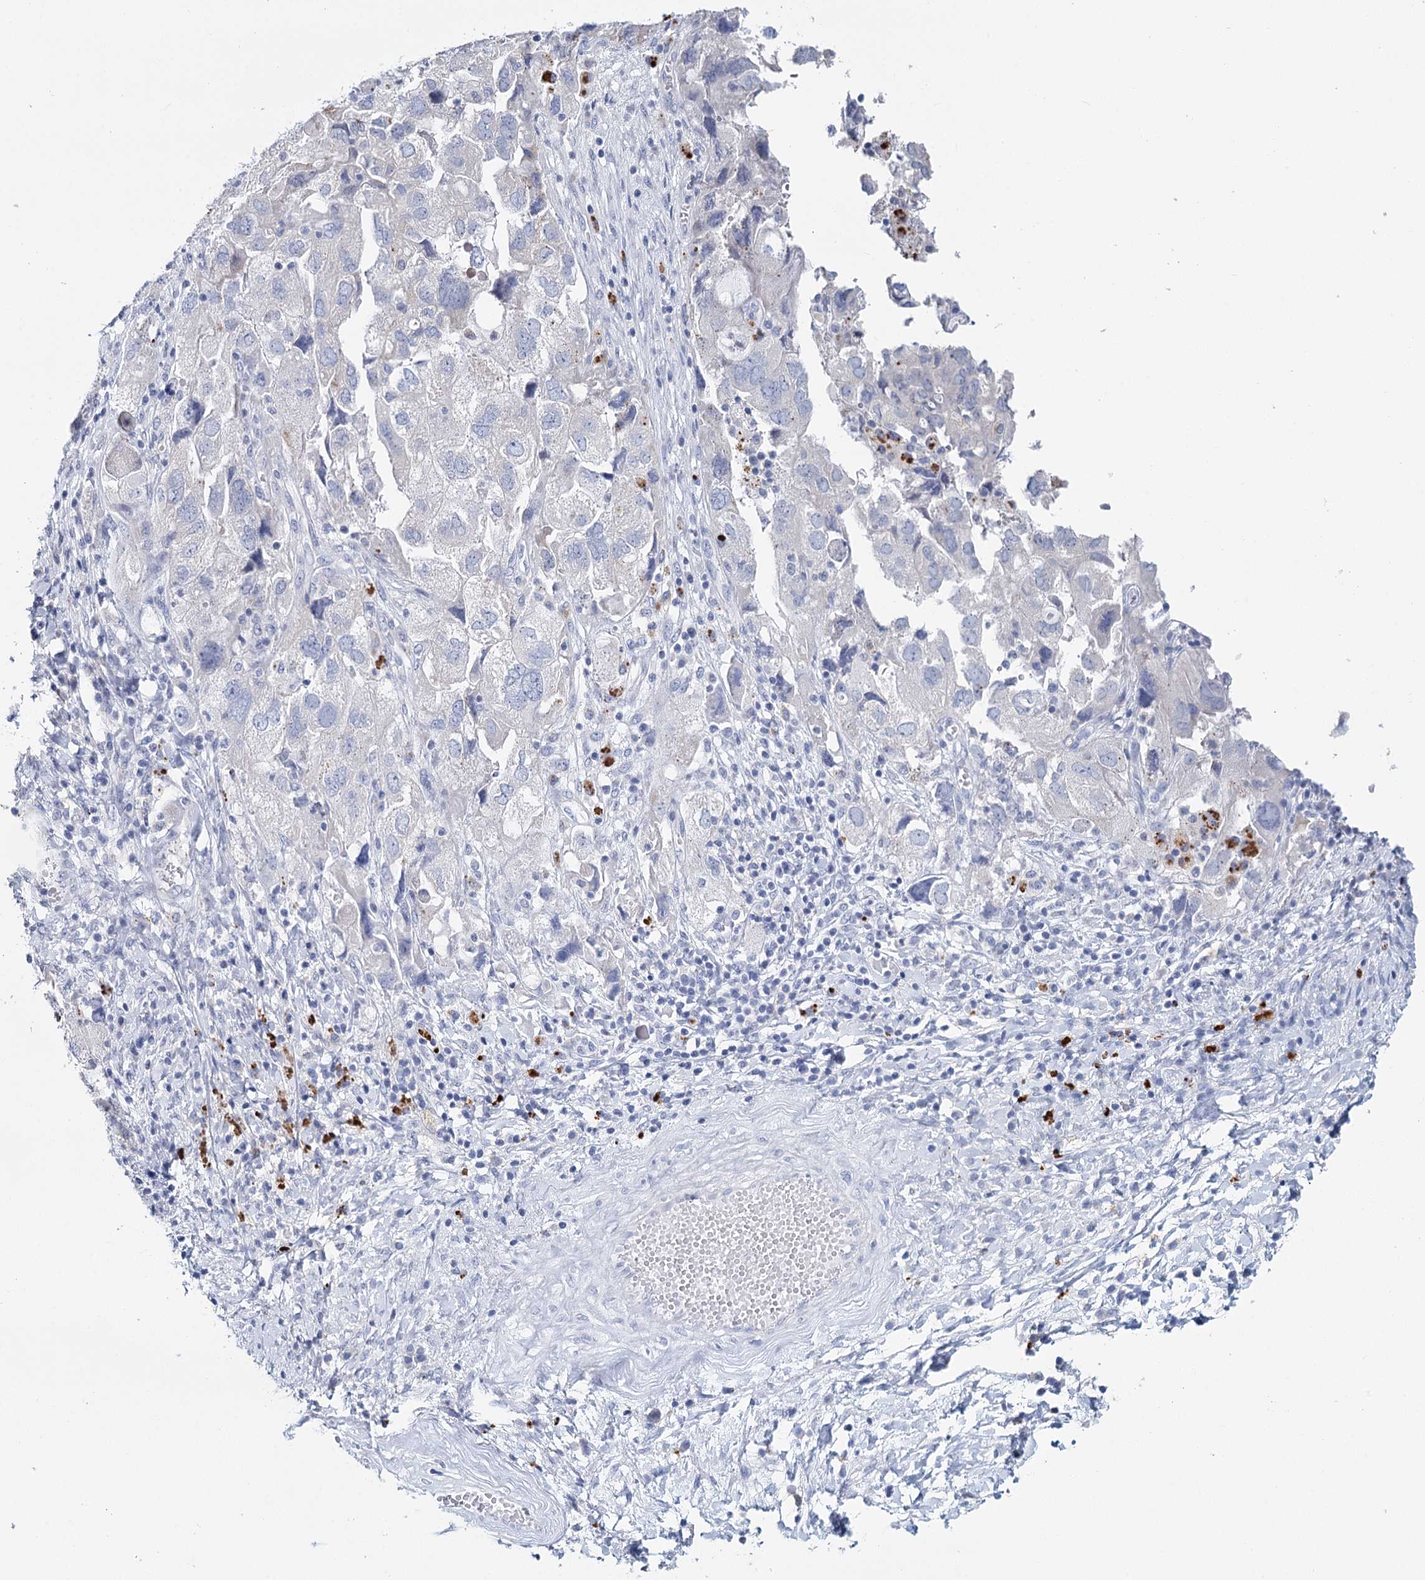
{"staining": {"intensity": "negative", "quantity": "none", "location": "none"}, "tissue": "ovarian cancer", "cell_type": "Tumor cells", "image_type": "cancer", "snomed": [{"axis": "morphology", "description": "Carcinoma, NOS"}, {"axis": "morphology", "description": "Cystadenocarcinoma, serous, NOS"}, {"axis": "topography", "description": "Ovary"}], "caption": "DAB (3,3'-diaminobenzidine) immunohistochemical staining of human serous cystadenocarcinoma (ovarian) demonstrates no significant positivity in tumor cells.", "gene": "METTL7B", "patient": {"sex": "female", "age": 69}}